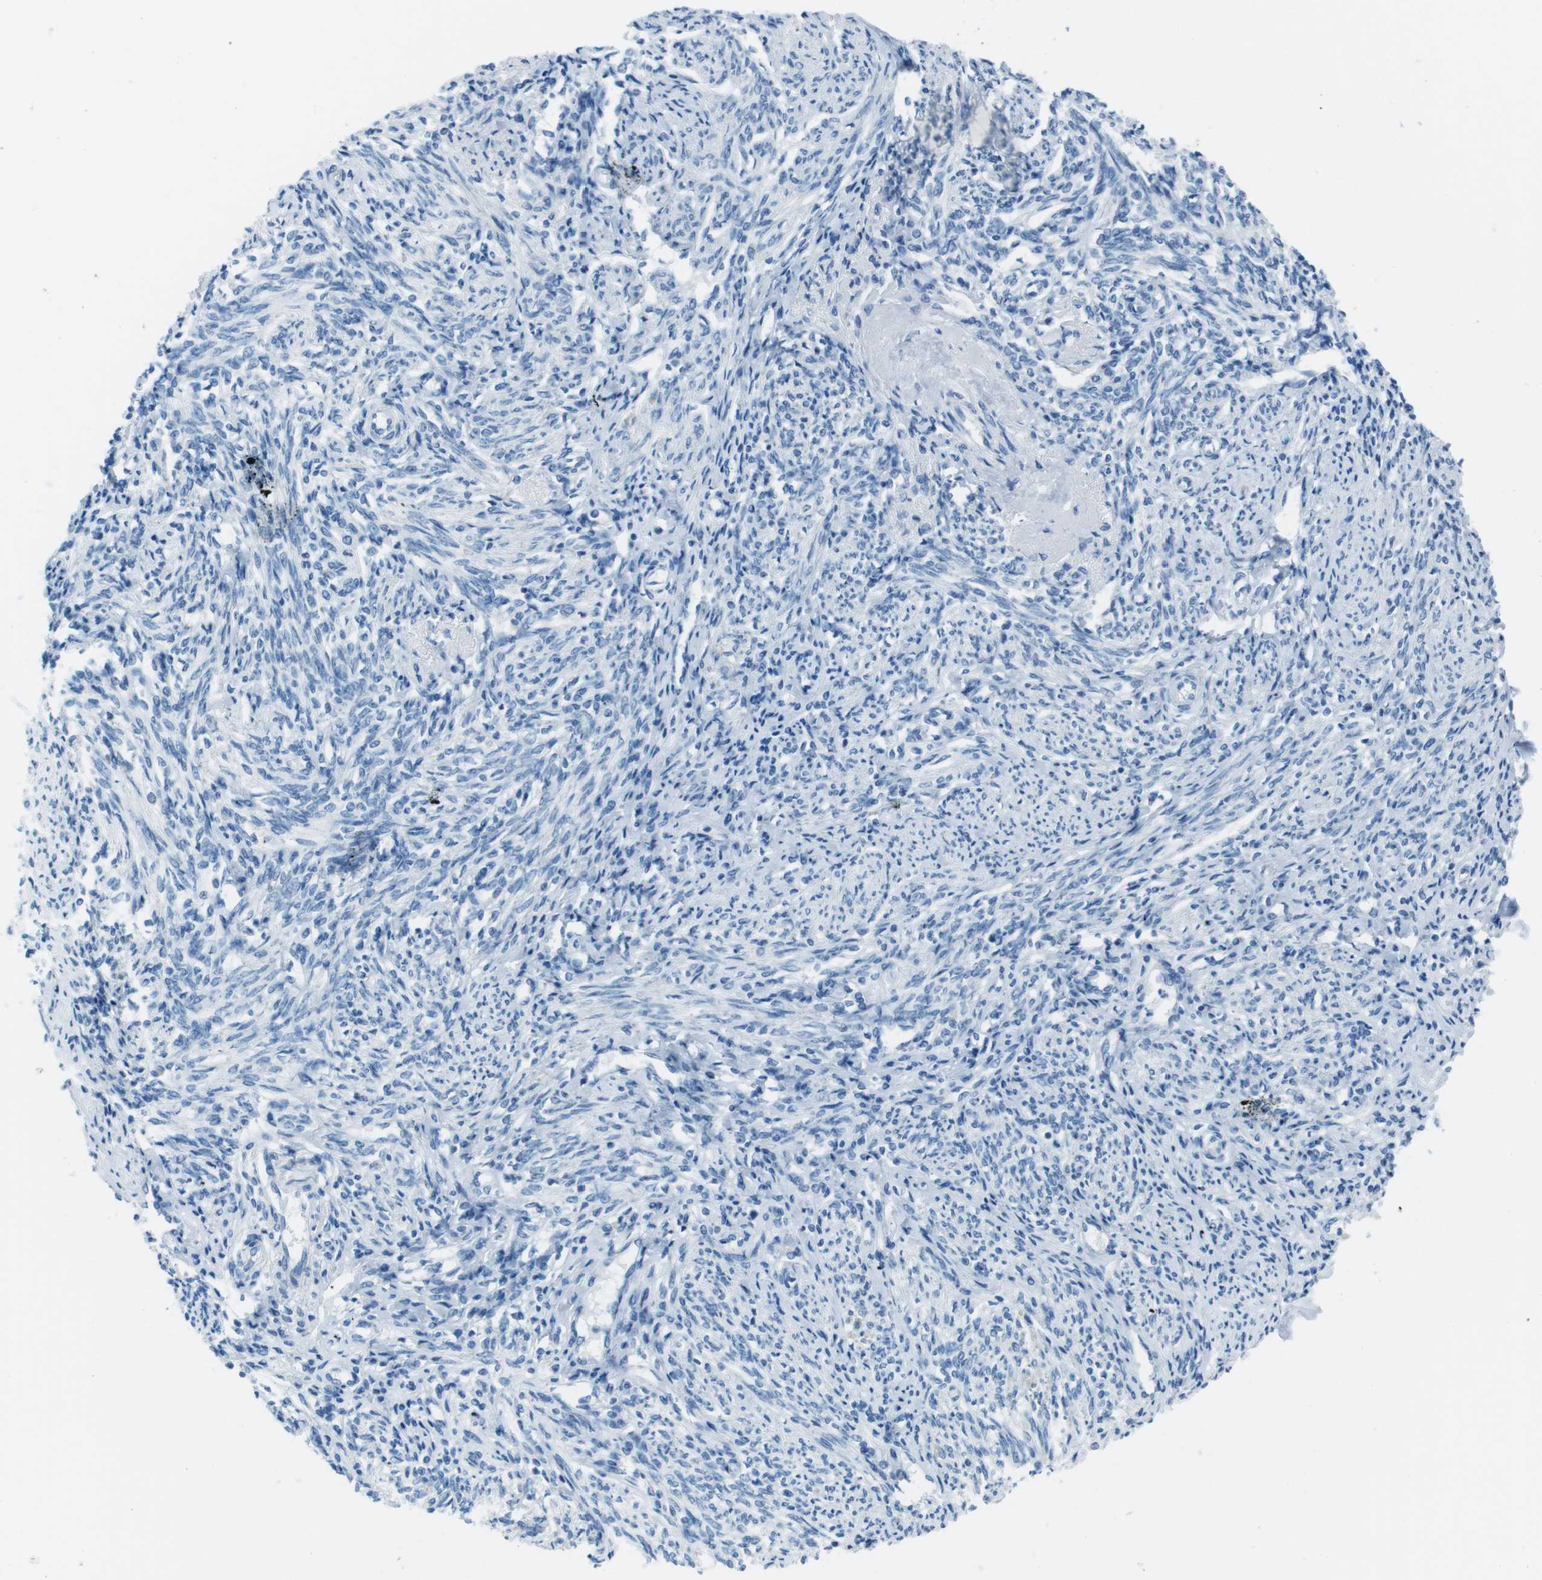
{"staining": {"intensity": "negative", "quantity": "none", "location": "none"}, "tissue": "endometrium", "cell_type": "Cells in endometrial stroma", "image_type": "normal", "snomed": [{"axis": "morphology", "description": "Normal tissue, NOS"}, {"axis": "topography", "description": "Endometrium"}], "caption": "Protein analysis of normal endometrium shows no significant expression in cells in endometrial stroma.", "gene": "DNAJA3", "patient": {"sex": "female", "age": 71}}